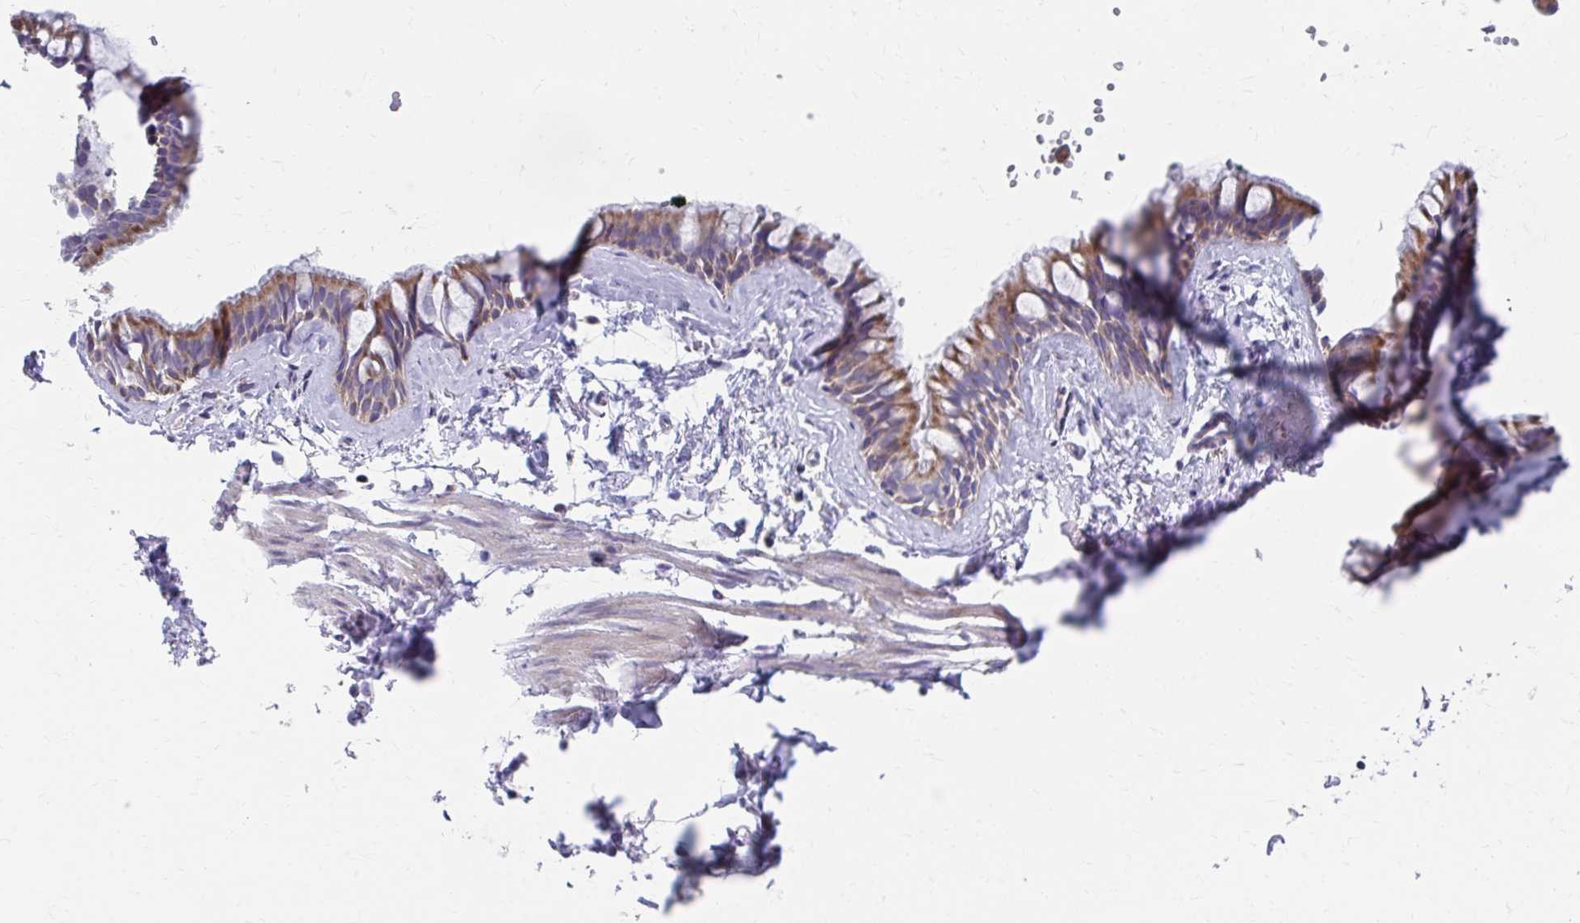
{"staining": {"intensity": "moderate", "quantity": ">75%", "location": "cytoplasmic/membranous"}, "tissue": "bronchus", "cell_type": "Respiratory epithelial cells", "image_type": "normal", "snomed": [{"axis": "morphology", "description": "Normal tissue, NOS"}, {"axis": "topography", "description": "Bronchus"}], "caption": "Immunohistochemistry (DAB (3,3'-diaminobenzidine)) staining of benign bronchus displays moderate cytoplasmic/membranous protein positivity in approximately >75% of respiratory epithelial cells.", "gene": "RCC1L", "patient": {"sex": "female", "age": 59}}